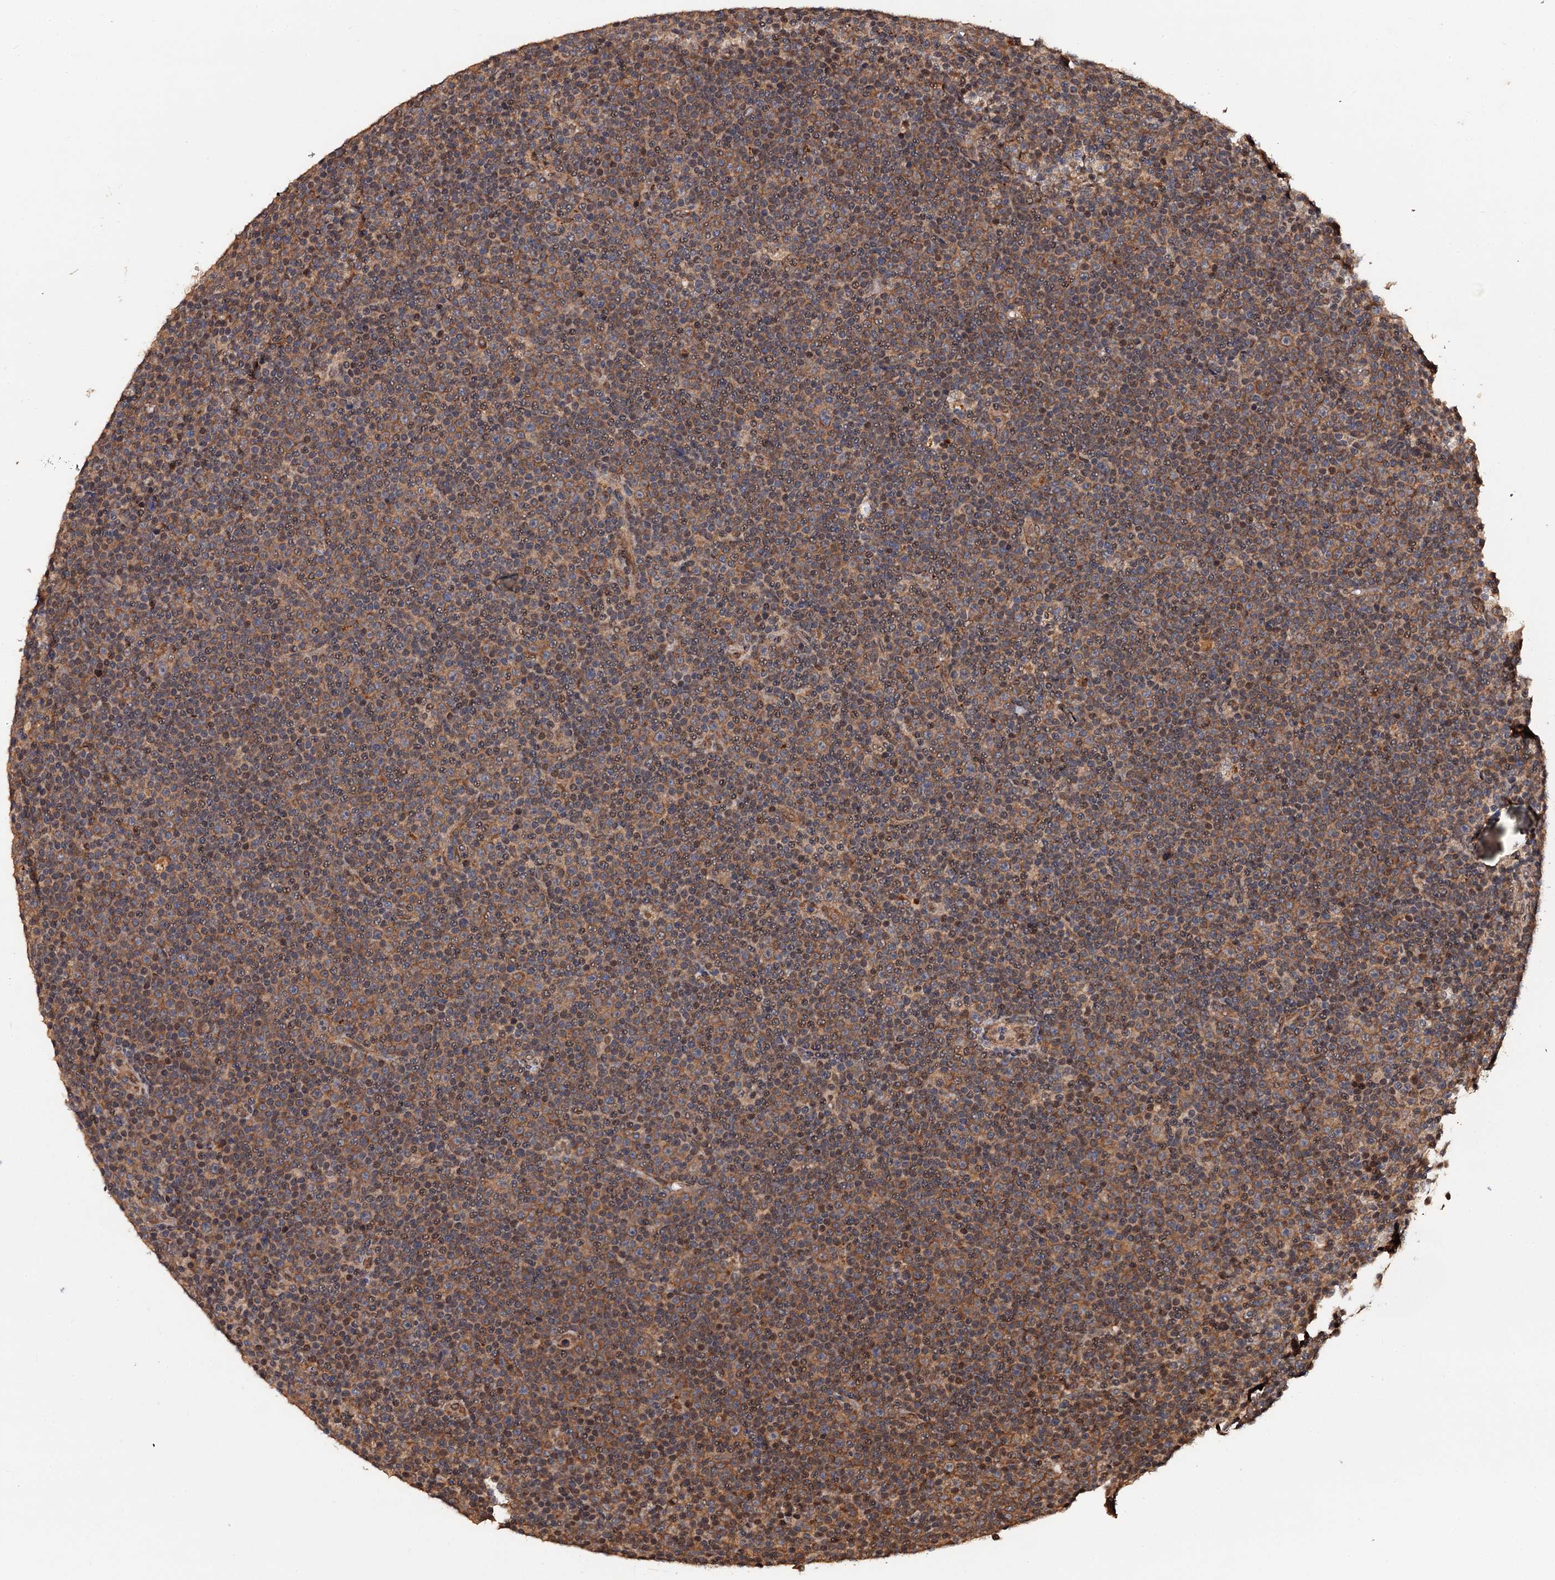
{"staining": {"intensity": "moderate", "quantity": ">75%", "location": "cytoplasmic/membranous"}, "tissue": "lymphoma", "cell_type": "Tumor cells", "image_type": "cancer", "snomed": [{"axis": "morphology", "description": "Malignant lymphoma, non-Hodgkin's type, Low grade"}, {"axis": "topography", "description": "Lymph node"}], "caption": "Lymphoma stained with a protein marker displays moderate staining in tumor cells.", "gene": "MIER2", "patient": {"sex": "female", "age": 67}}